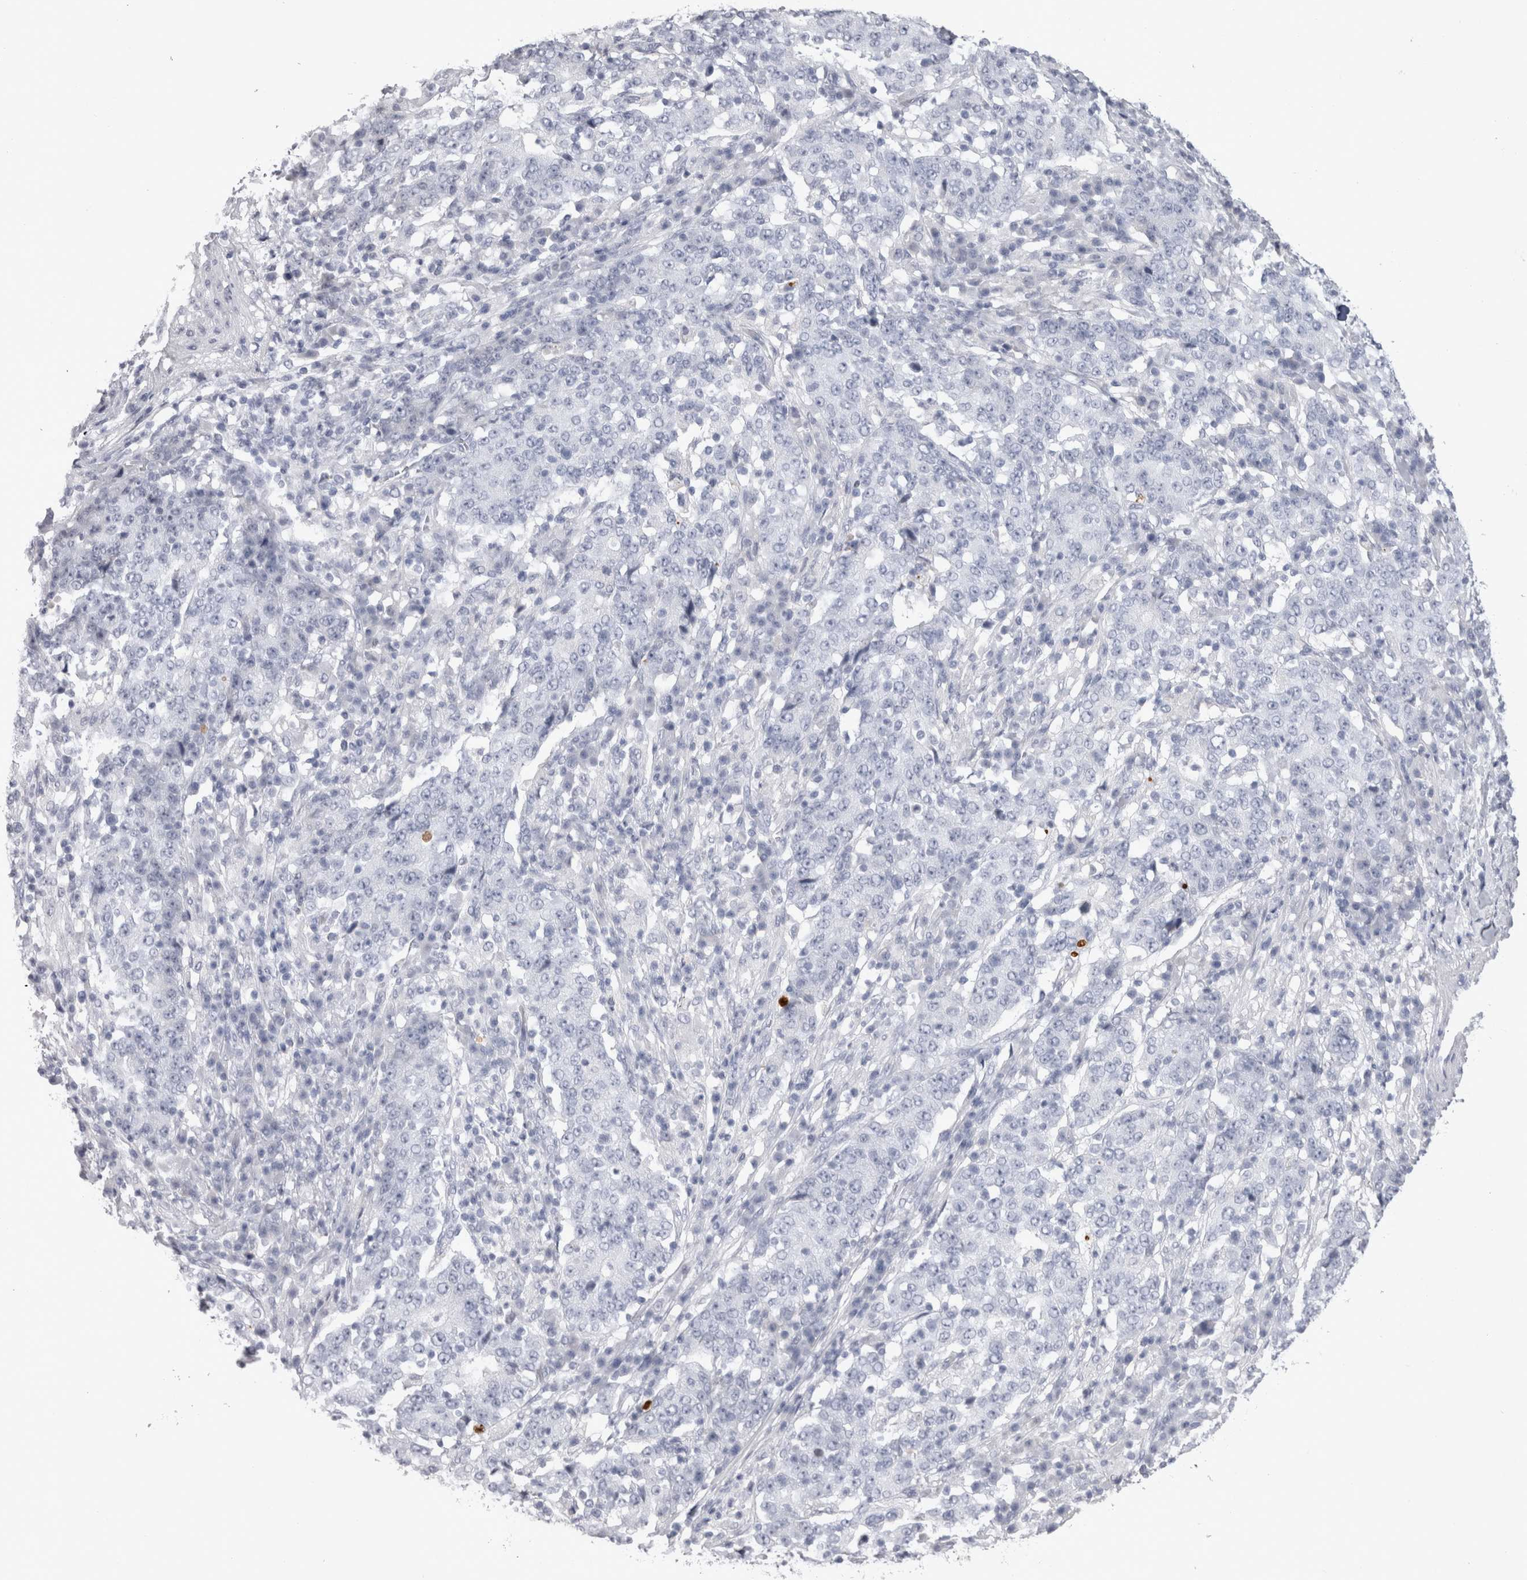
{"staining": {"intensity": "negative", "quantity": "none", "location": "none"}, "tissue": "stomach cancer", "cell_type": "Tumor cells", "image_type": "cancer", "snomed": [{"axis": "morphology", "description": "Adenocarcinoma, NOS"}, {"axis": "topography", "description": "Stomach"}], "caption": "Adenocarcinoma (stomach) was stained to show a protein in brown. There is no significant staining in tumor cells.", "gene": "ADAM2", "patient": {"sex": "male", "age": 59}}